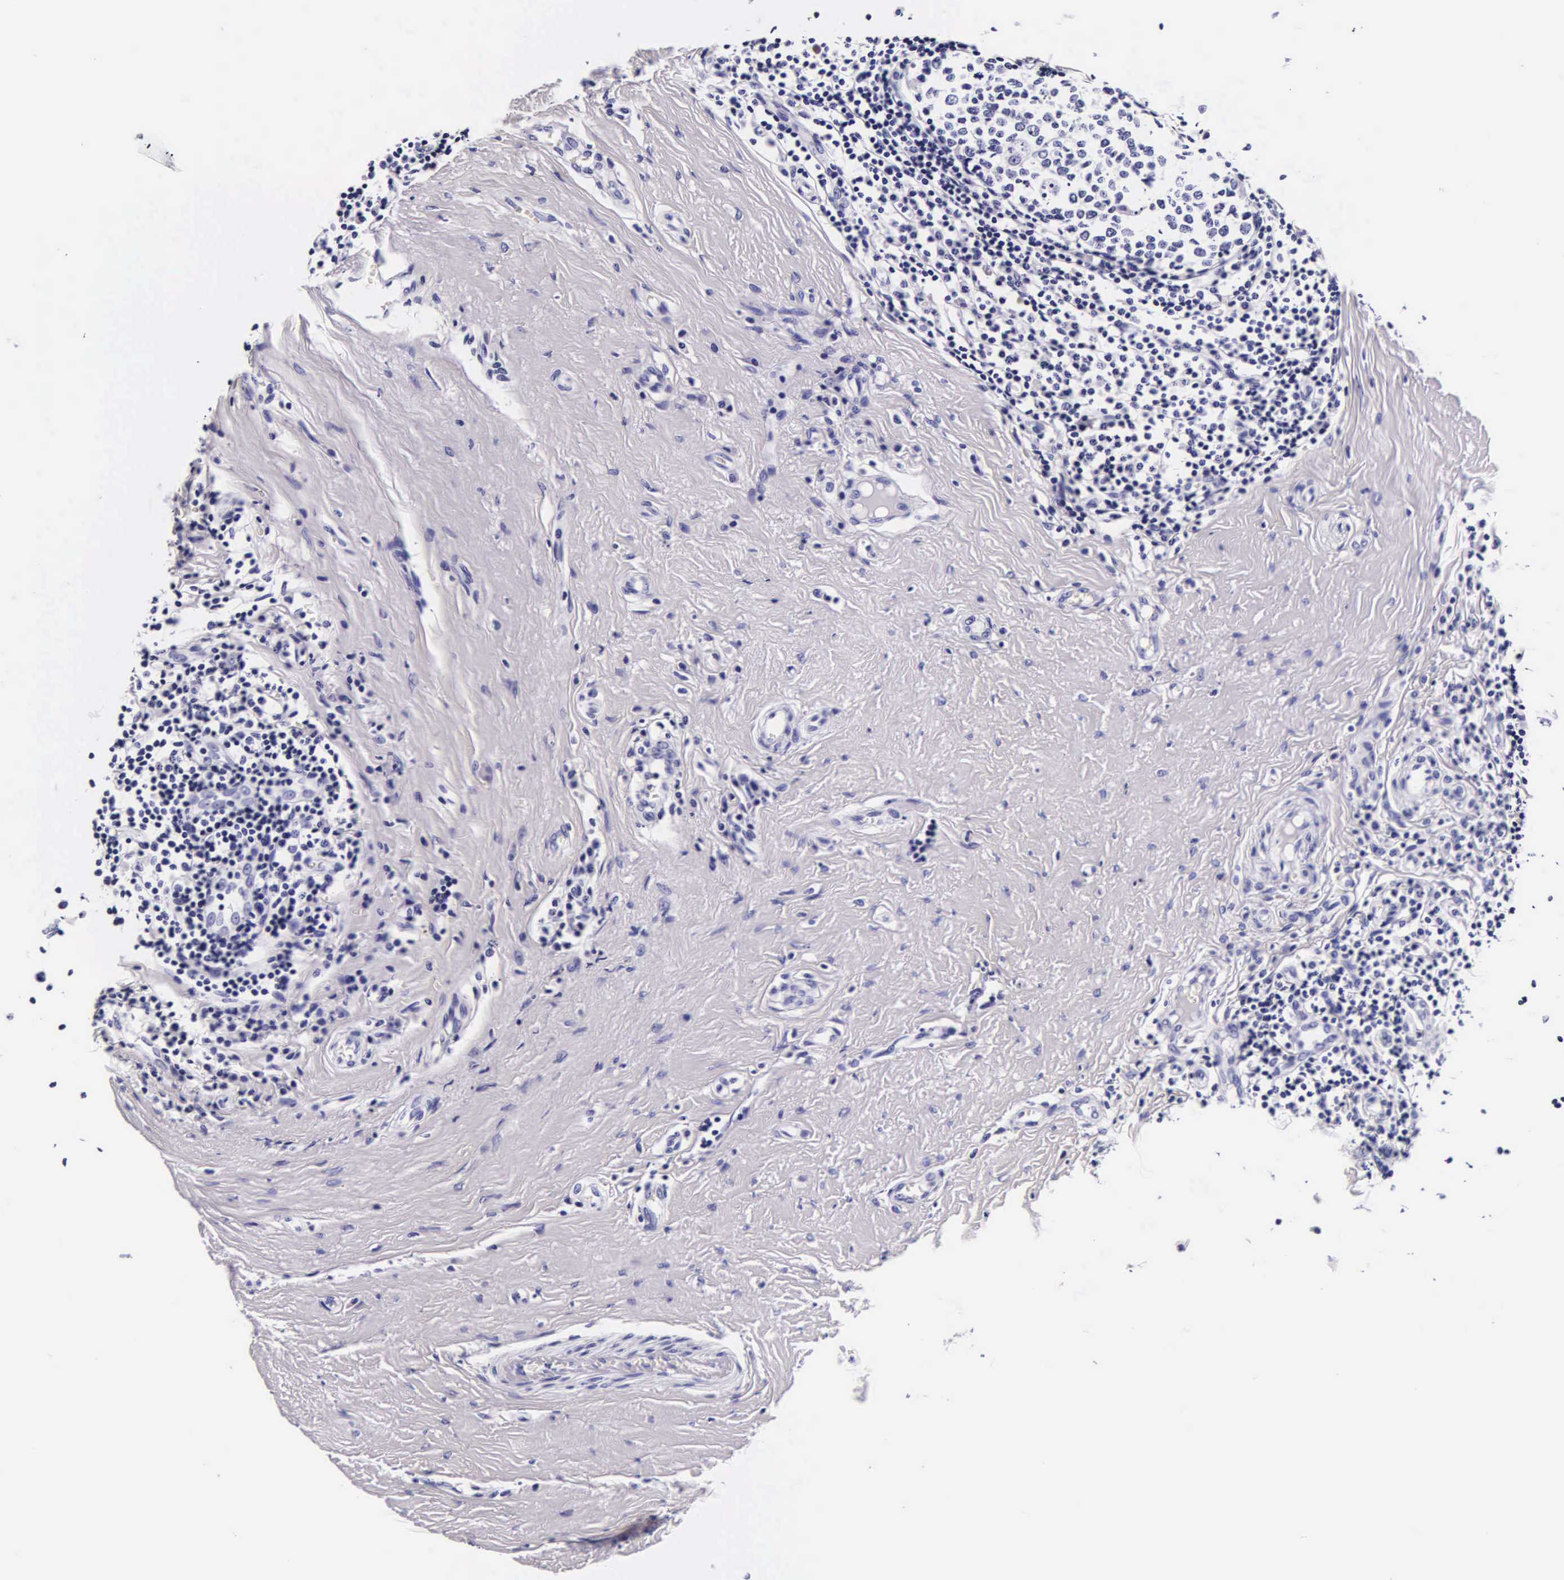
{"staining": {"intensity": "negative", "quantity": "none", "location": "none"}, "tissue": "tonsil", "cell_type": "Germinal center cells", "image_type": "normal", "snomed": [{"axis": "morphology", "description": "Normal tissue, NOS"}, {"axis": "topography", "description": "Tonsil"}], "caption": "This image is of benign tonsil stained with immunohistochemistry to label a protein in brown with the nuclei are counter-stained blue. There is no positivity in germinal center cells. (DAB immunohistochemistry visualized using brightfield microscopy, high magnification).", "gene": "DGCR2", "patient": {"sex": "female", "age": 41}}